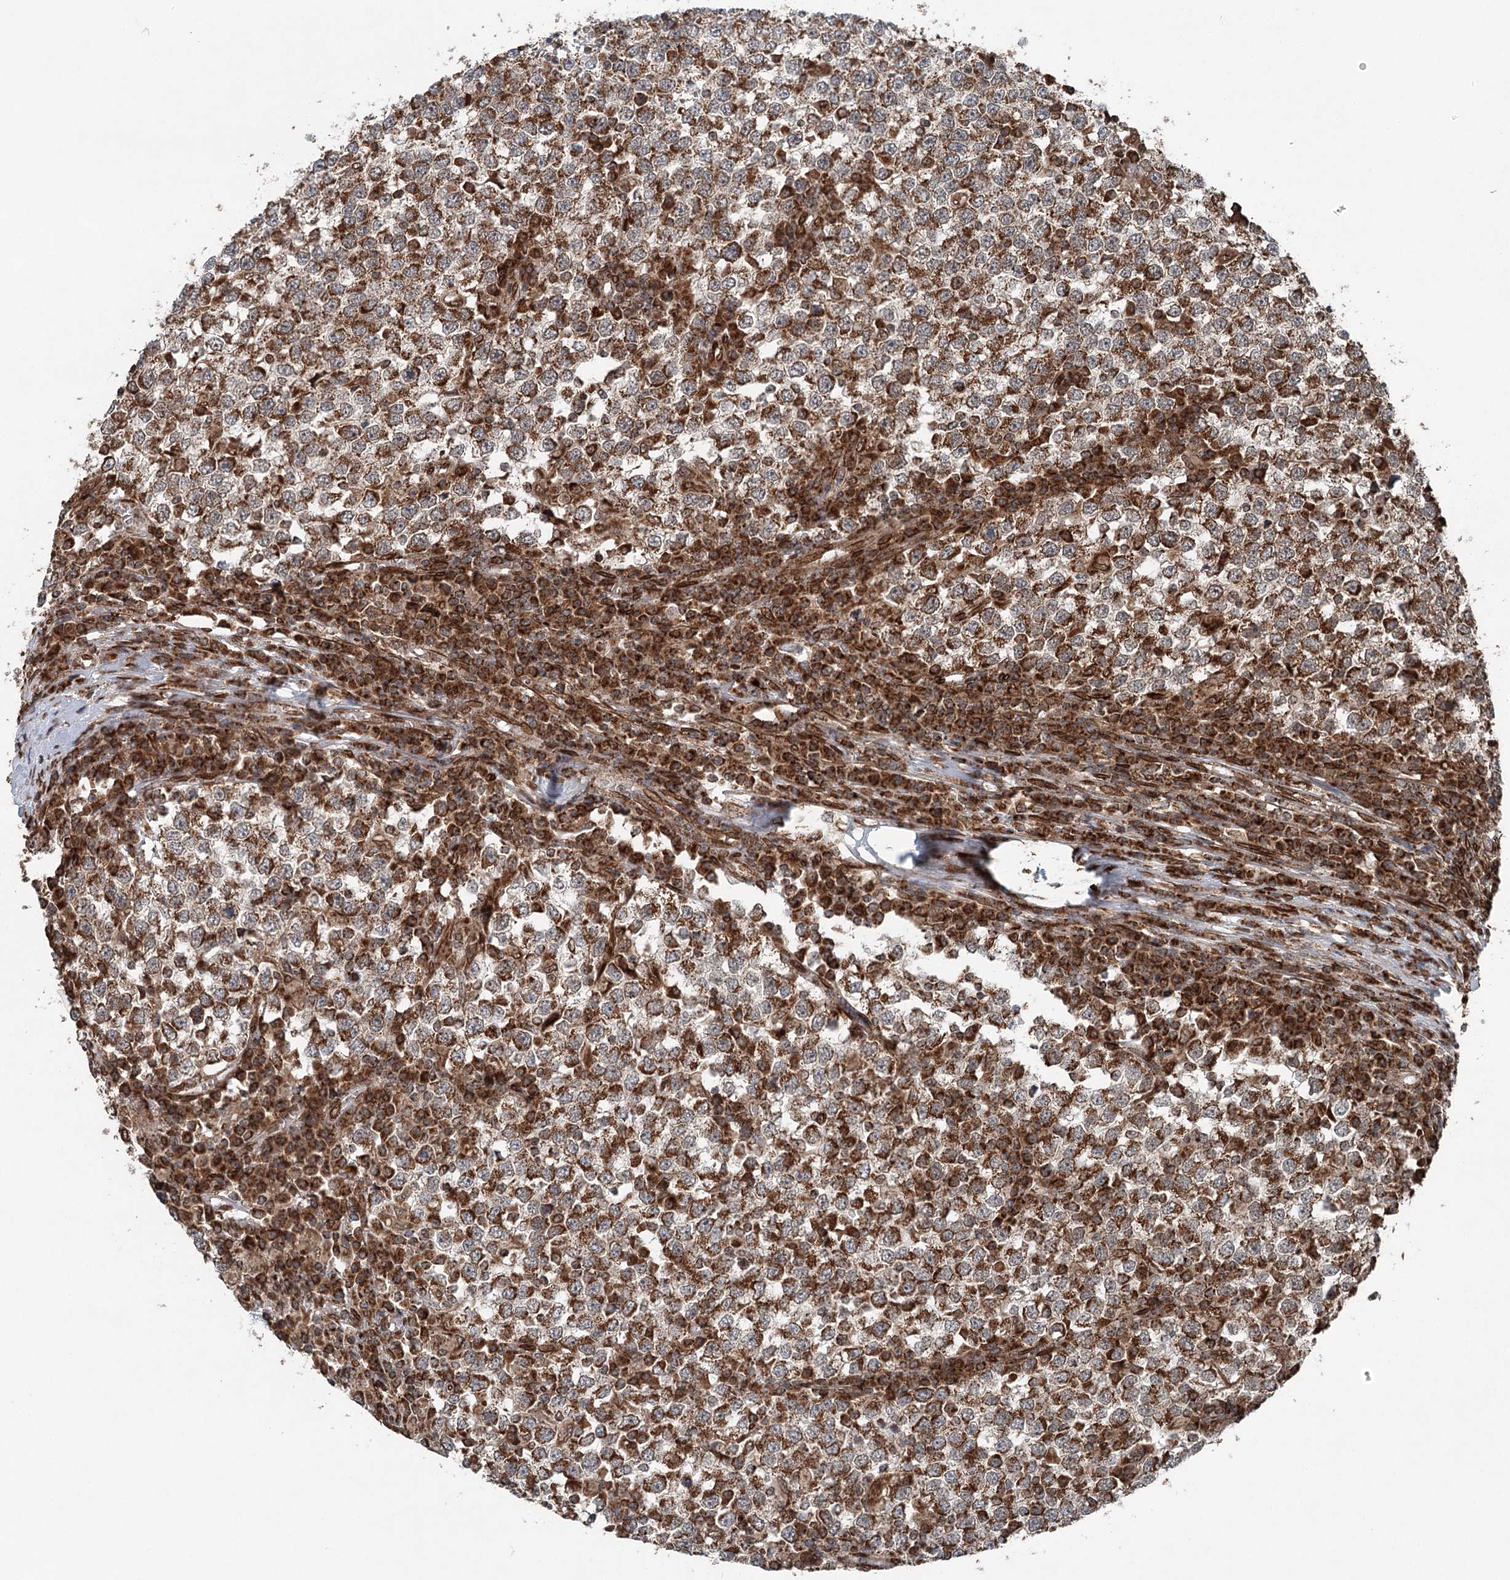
{"staining": {"intensity": "moderate", "quantity": ">75%", "location": "cytoplasmic/membranous"}, "tissue": "testis cancer", "cell_type": "Tumor cells", "image_type": "cancer", "snomed": [{"axis": "morphology", "description": "Seminoma, NOS"}, {"axis": "topography", "description": "Testis"}], "caption": "Seminoma (testis) tissue displays moderate cytoplasmic/membranous positivity in about >75% of tumor cells, visualized by immunohistochemistry.", "gene": "BCKDHA", "patient": {"sex": "male", "age": 65}}